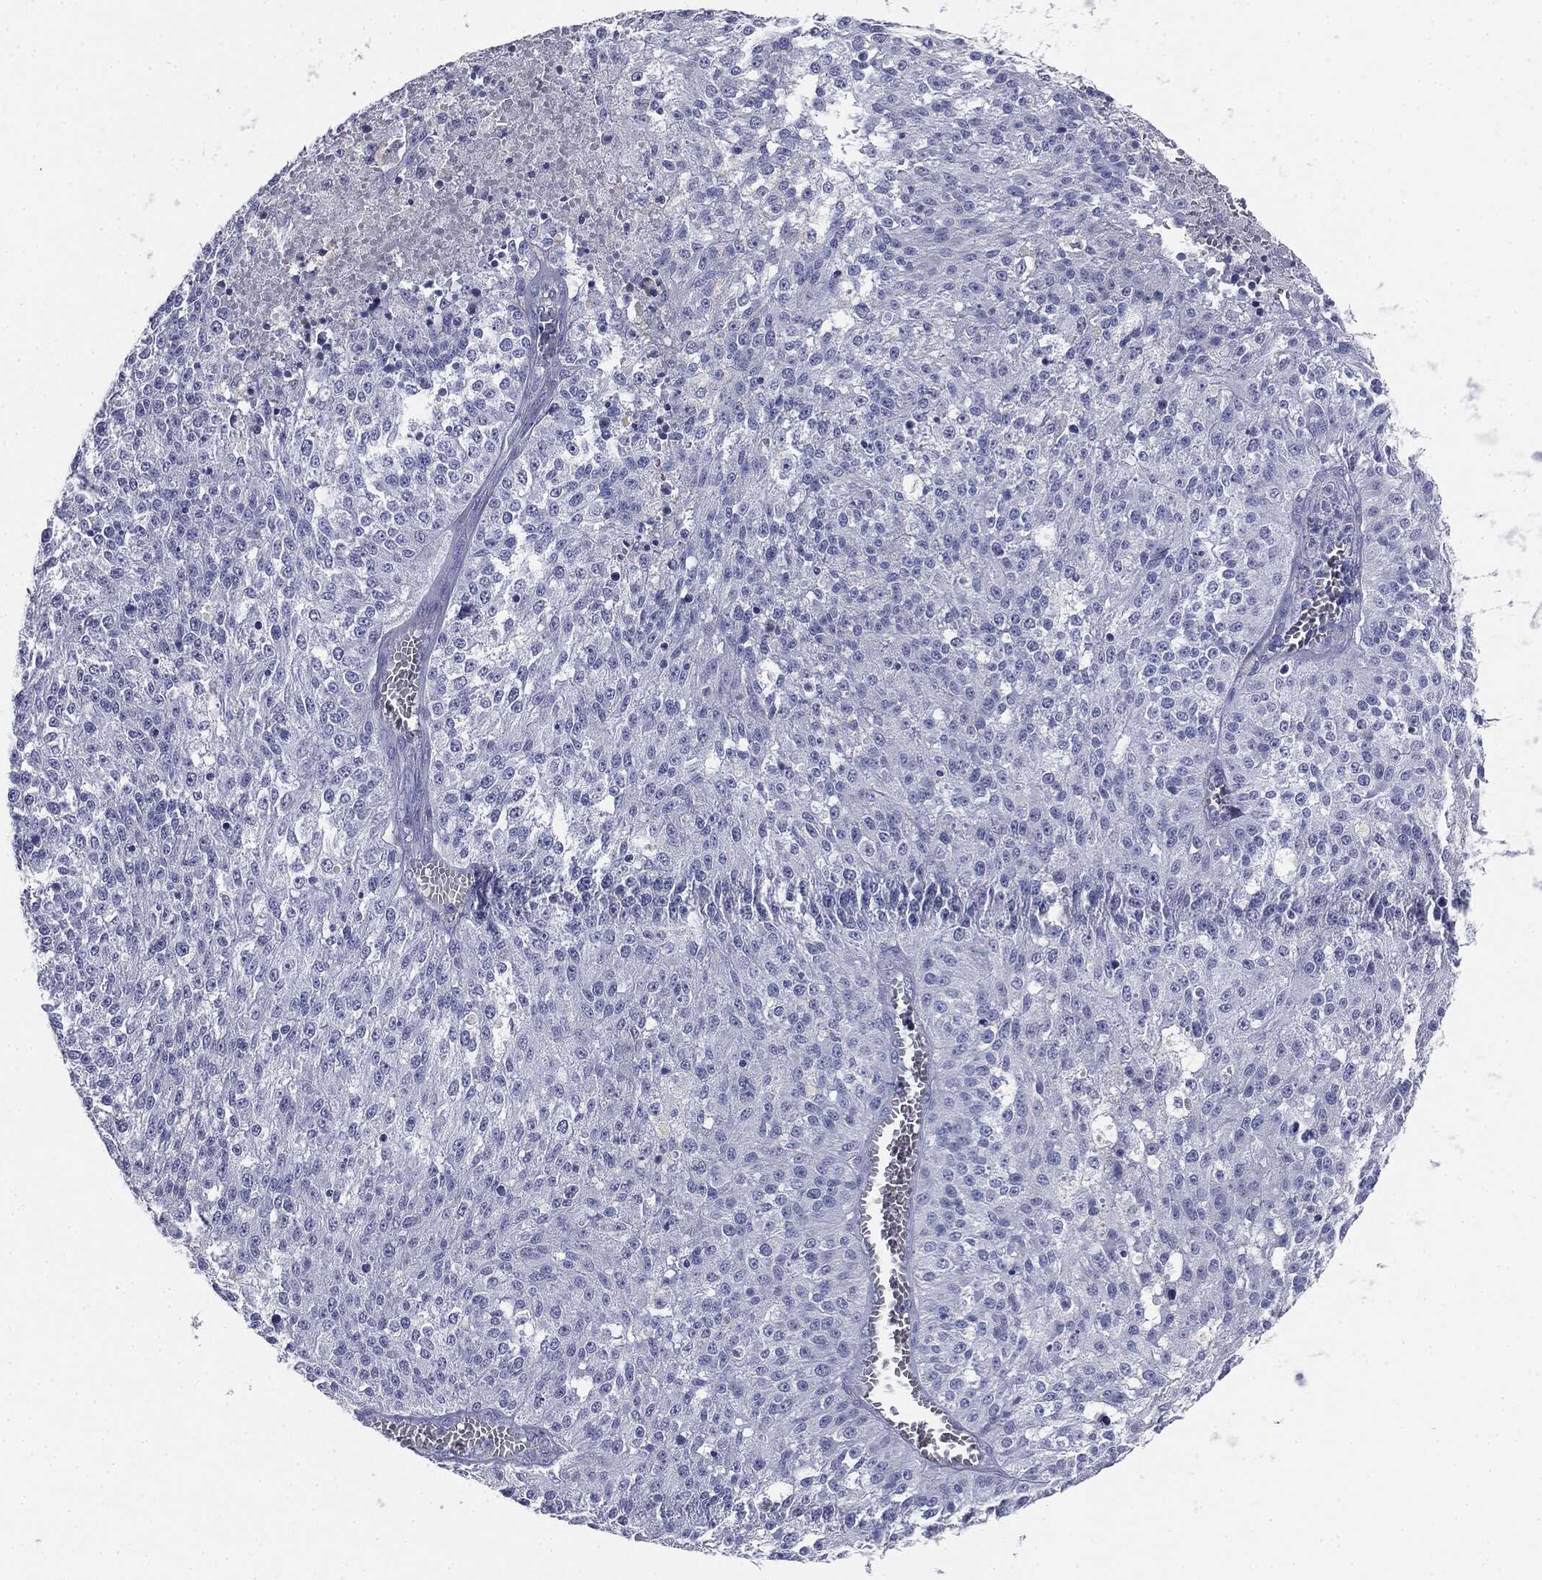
{"staining": {"intensity": "negative", "quantity": "none", "location": "none"}, "tissue": "melanoma", "cell_type": "Tumor cells", "image_type": "cancer", "snomed": [{"axis": "morphology", "description": "Malignant melanoma, Metastatic site"}, {"axis": "topography", "description": "Lymph node"}], "caption": "Tumor cells show no significant positivity in melanoma.", "gene": "MUC5AC", "patient": {"sex": "female", "age": 64}}